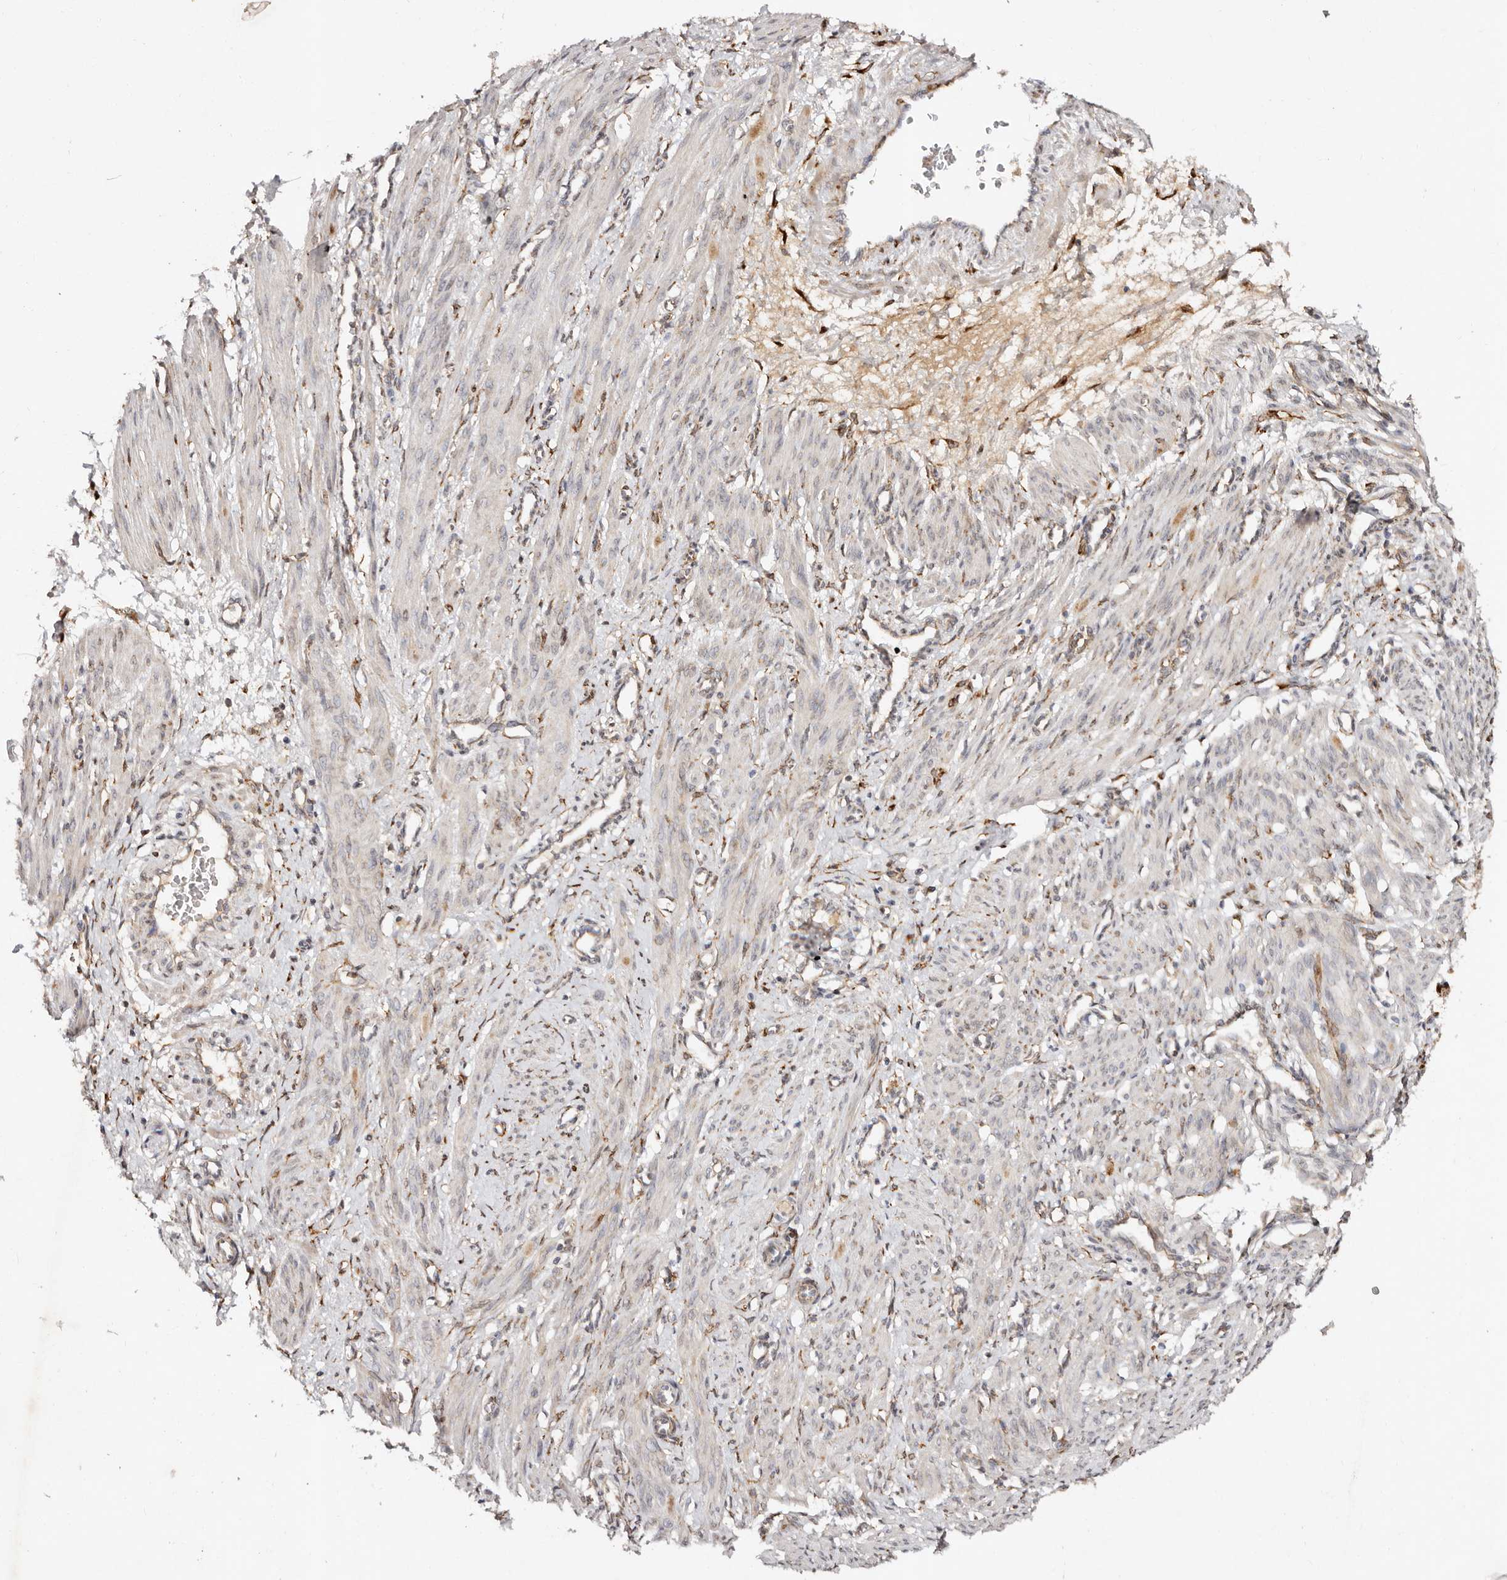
{"staining": {"intensity": "weak", "quantity": "25%-75%", "location": "cytoplasmic/membranous"}, "tissue": "smooth muscle", "cell_type": "Smooth muscle cells", "image_type": "normal", "snomed": [{"axis": "morphology", "description": "Normal tissue, NOS"}, {"axis": "topography", "description": "Endometrium"}], "caption": "Smooth muscle stained with DAB immunohistochemistry (IHC) reveals low levels of weak cytoplasmic/membranous positivity in approximately 25%-75% of smooth muscle cells.", "gene": "SERPINH1", "patient": {"sex": "female", "age": 33}}